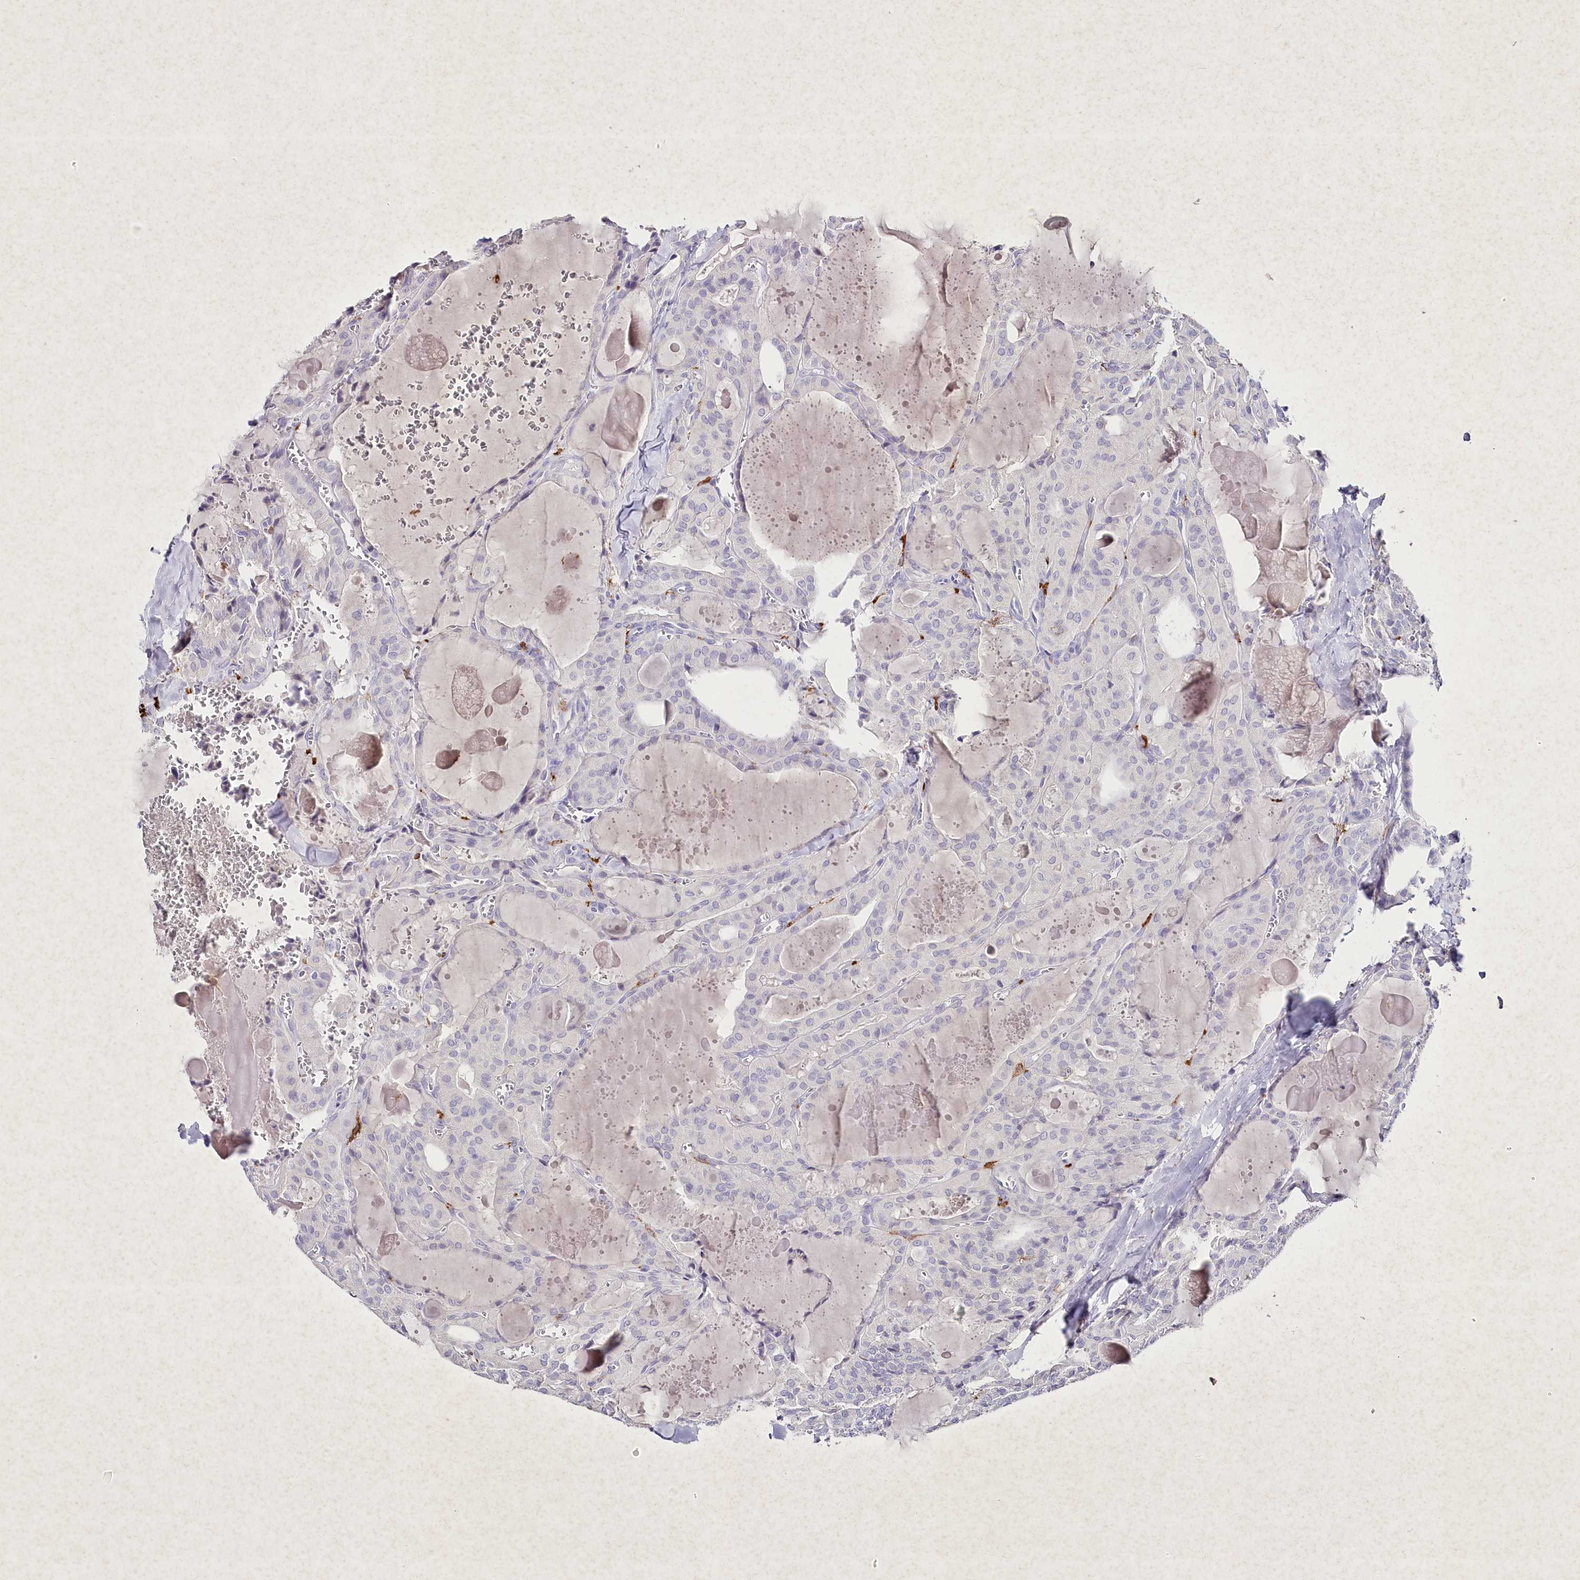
{"staining": {"intensity": "negative", "quantity": "none", "location": "none"}, "tissue": "thyroid cancer", "cell_type": "Tumor cells", "image_type": "cancer", "snomed": [{"axis": "morphology", "description": "Papillary adenocarcinoma, NOS"}, {"axis": "topography", "description": "Thyroid gland"}], "caption": "IHC image of papillary adenocarcinoma (thyroid) stained for a protein (brown), which demonstrates no positivity in tumor cells.", "gene": "CLEC4M", "patient": {"sex": "male", "age": 52}}